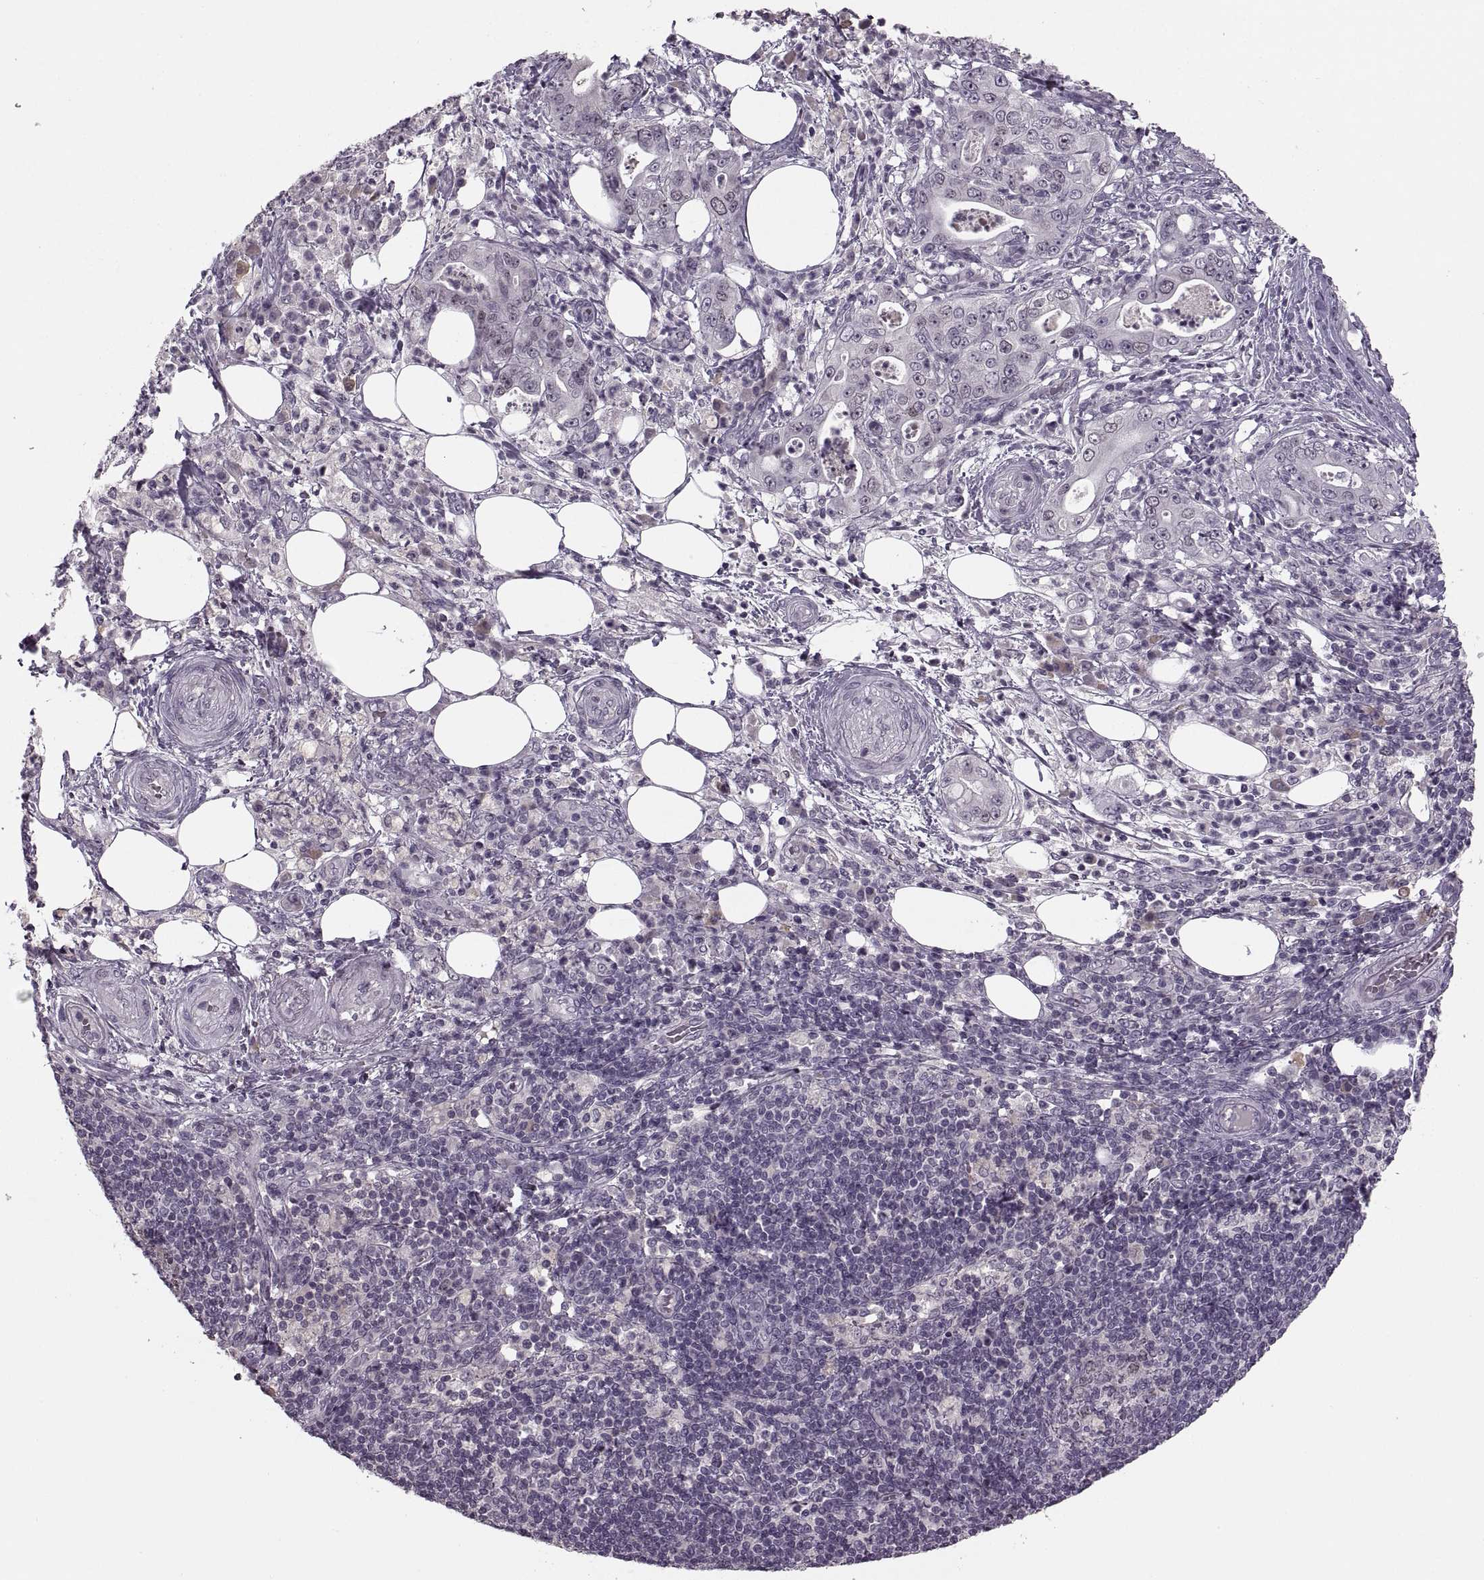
{"staining": {"intensity": "negative", "quantity": "none", "location": "none"}, "tissue": "pancreatic cancer", "cell_type": "Tumor cells", "image_type": "cancer", "snomed": [{"axis": "morphology", "description": "Adenocarcinoma, NOS"}, {"axis": "topography", "description": "Pancreas"}], "caption": "Immunohistochemistry (IHC) photomicrograph of adenocarcinoma (pancreatic) stained for a protein (brown), which demonstrates no staining in tumor cells.", "gene": "CACNA1F", "patient": {"sex": "male", "age": 71}}